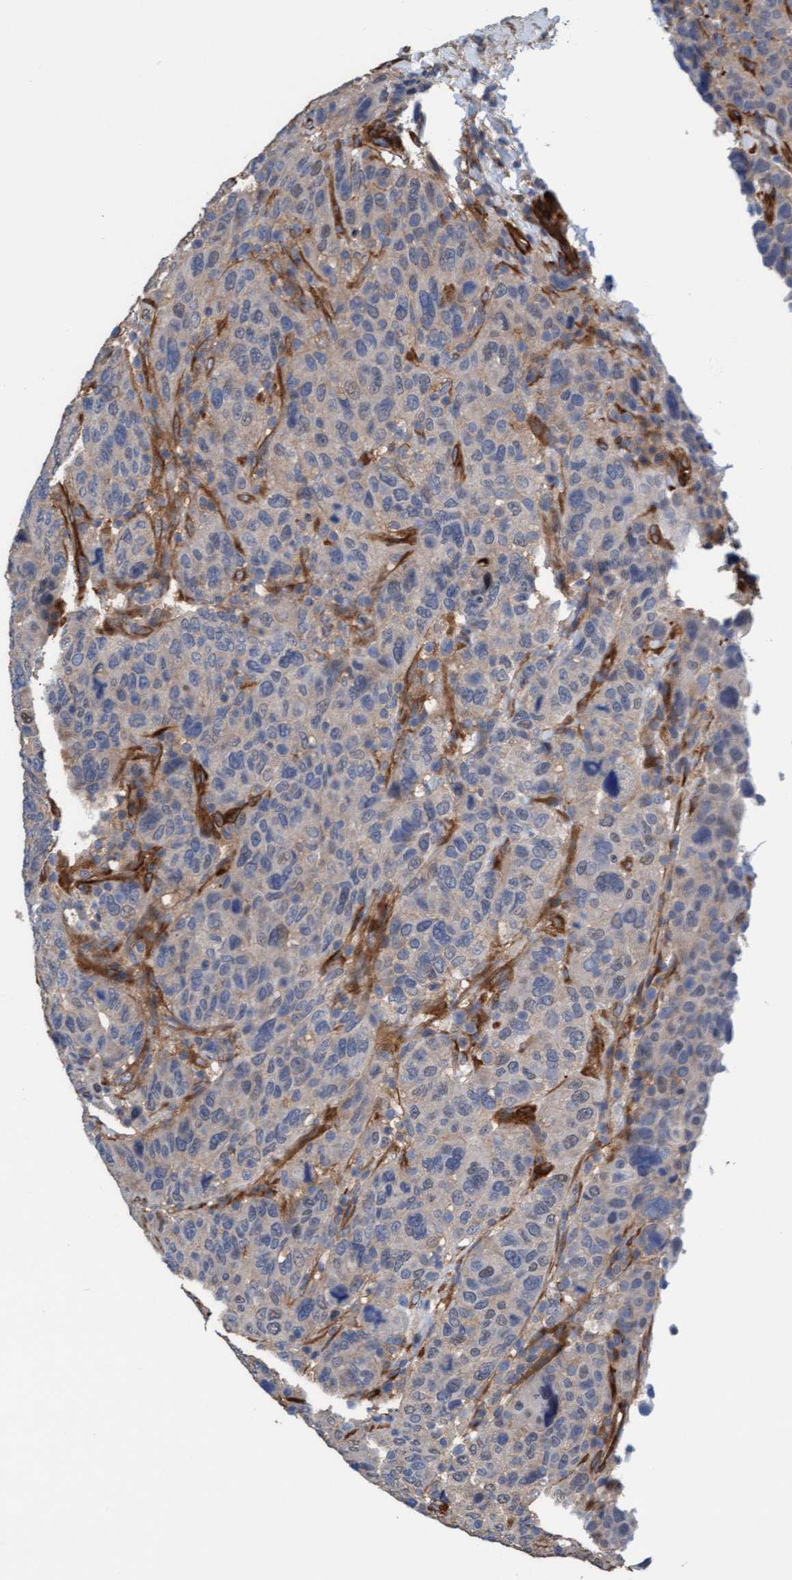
{"staining": {"intensity": "negative", "quantity": "none", "location": "none"}, "tissue": "breast cancer", "cell_type": "Tumor cells", "image_type": "cancer", "snomed": [{"axis": "morphology", "description": "Duct carcinoma"}, {"axis": "topography", "description": "Breast"}], "caption": "Immunohistochemical staining of breast infiltrating ductal carcinoma exhibits no significant positivity in tumor cells. (Immunohistochemistry (ihc), brightfield microscopy, high magnification).", "gene": "FMNL3", "patient": {"sex": "female", "age": 37}}